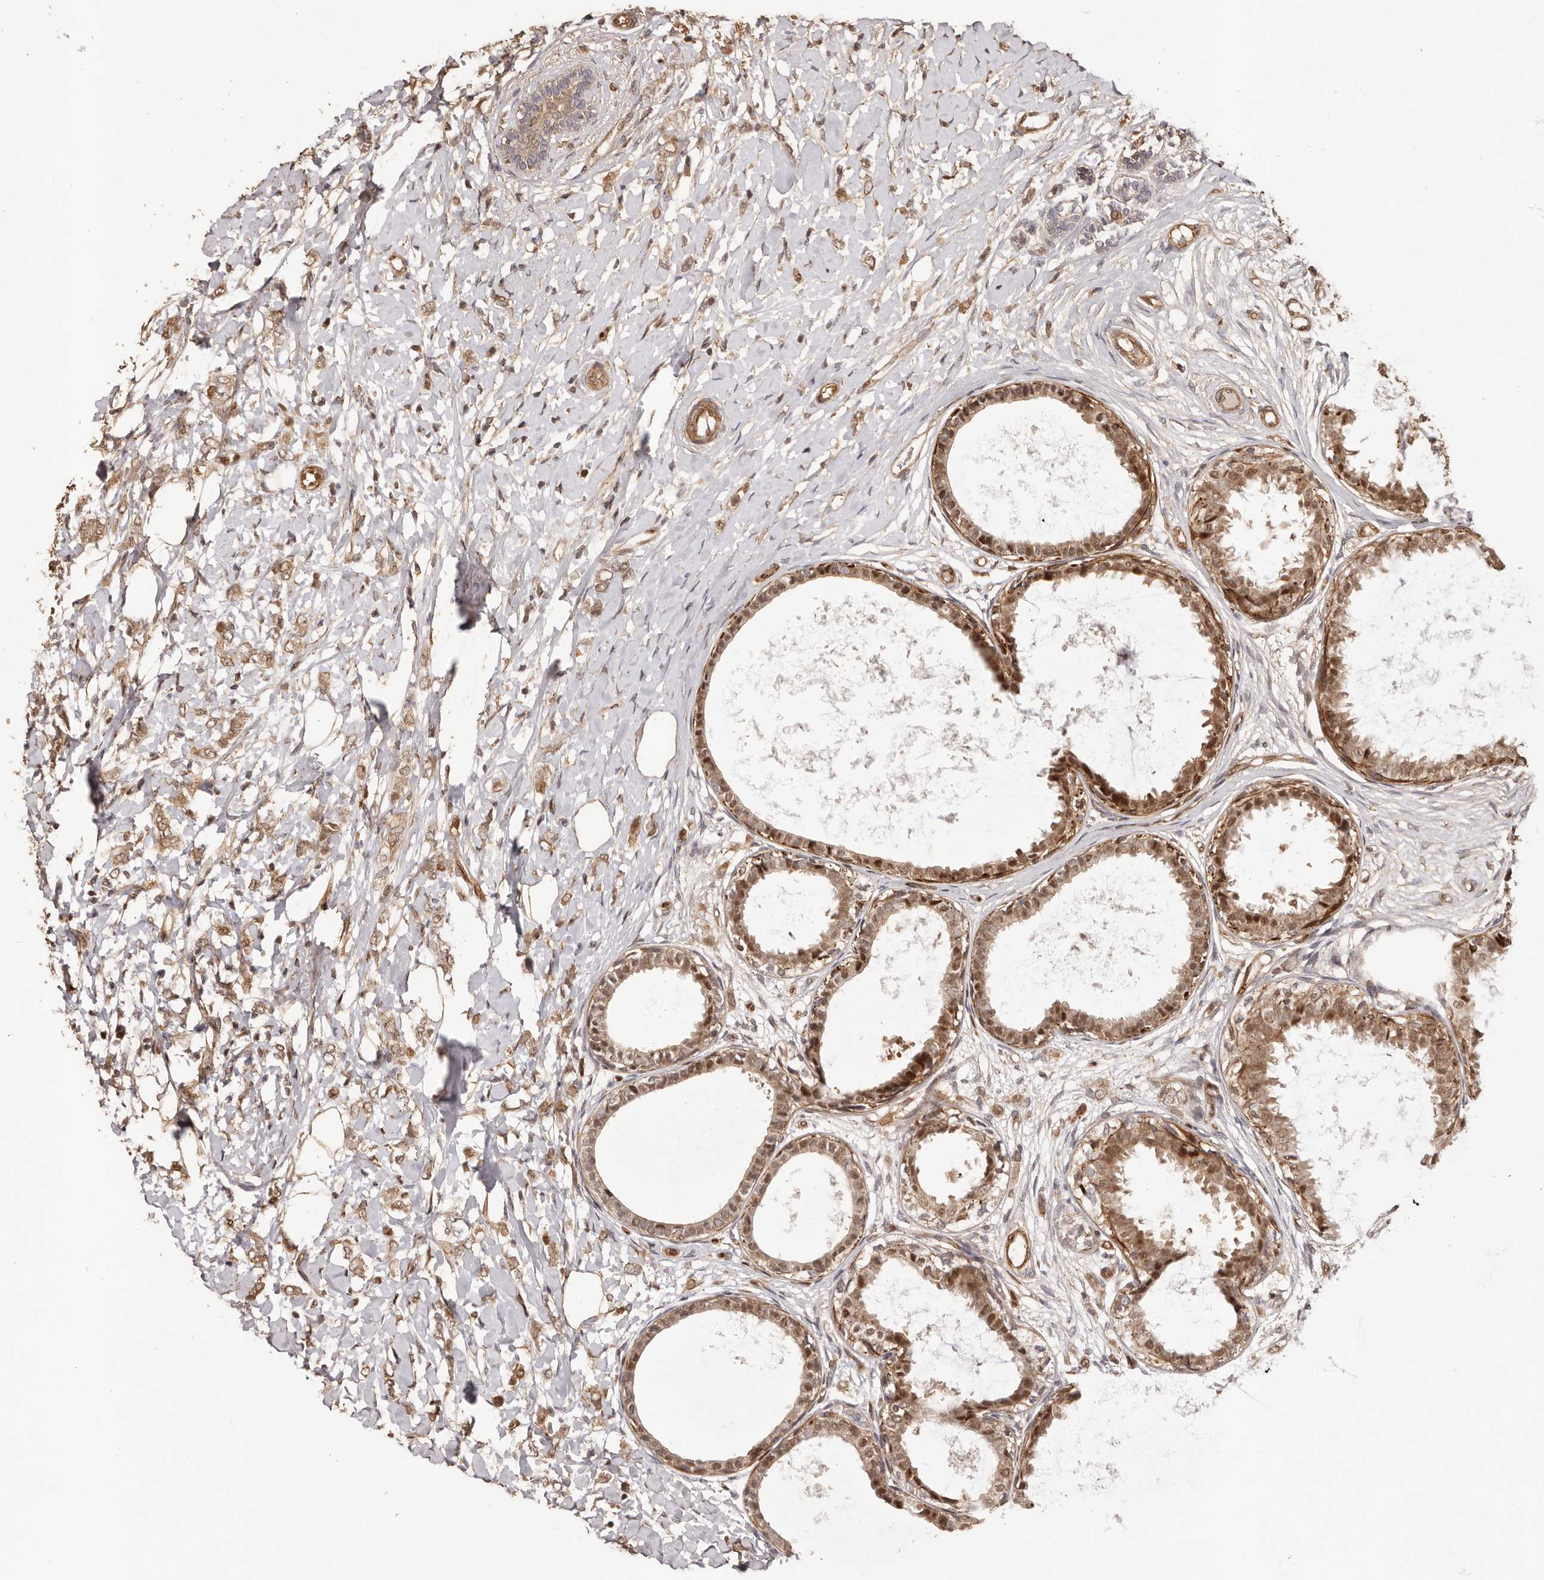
{"staining": {"intensity": "moderate", "quantity": ">75%", "location": "cytoplasmic/membranous"}, "tissue": "breast cancer", "cell_type": "Tumor cells", "image_type": "cancer", "snomed": [{"axis": "morphology", "description": "Normal tissue, NOS"}, {"axis": "morphology", "description": "Lobular carcinoma"}, {"axis": "topography", "description": "Breast"}], "caption": "Lobular carcinoma (breast) was stained to show a protein in brown. There is medium levels of moderate cytoplasmic/membranous expression in about >75% of tumor cells. The staining was performed using DAB (3,3'-diaminobenzidine), with brown indicating positive protein expression. Nuclei are stained blue with hematoxylin.", "gene": "UBR2", "patient": {"sex": "female", "age": 47}}